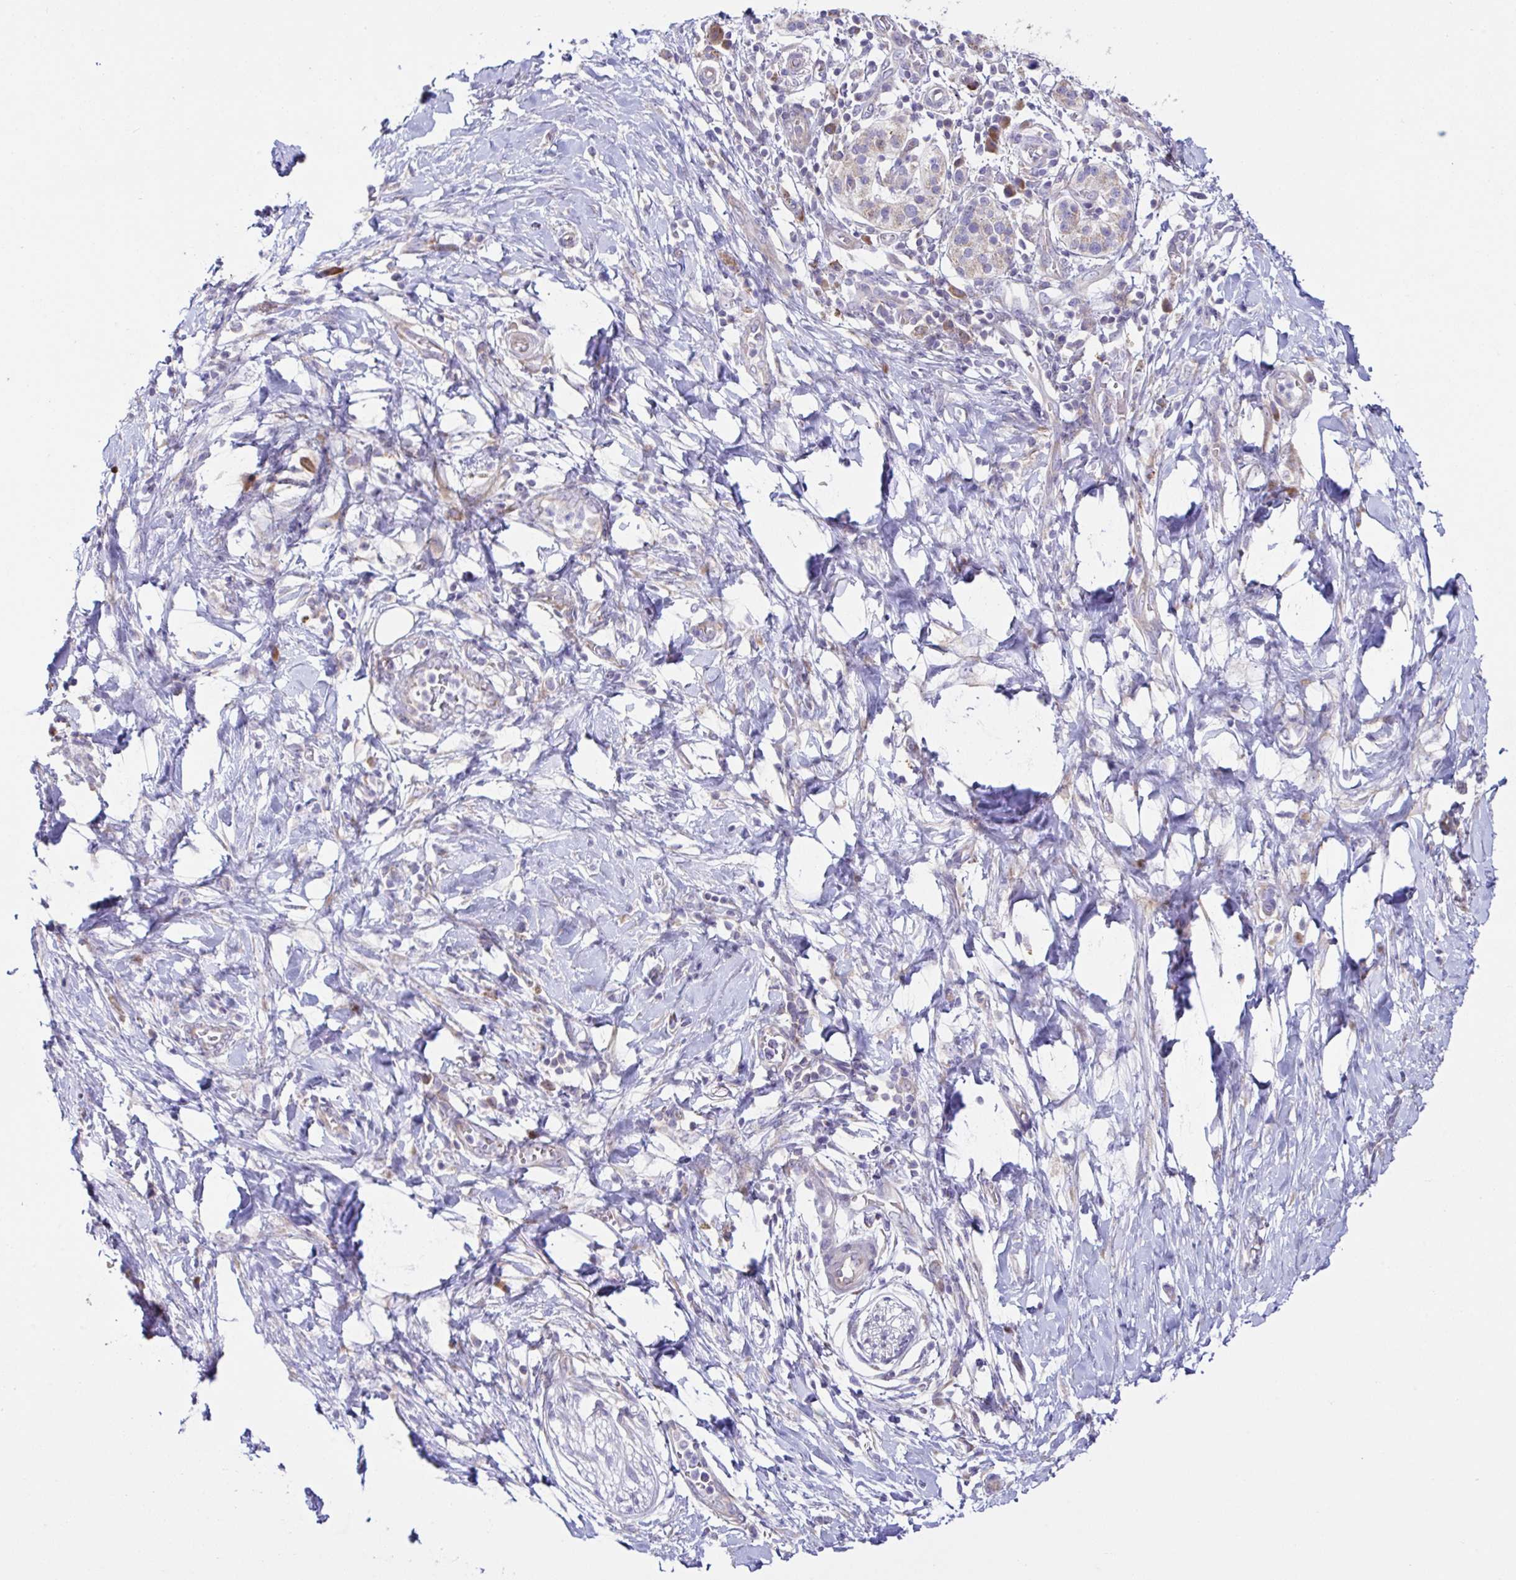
{"staining": {"intensity": "moderate", "quantity": "25%-75%", "location": "cytoplasmic/membranous"}, "tissue": "pancreatic cancer", "cell_type": "Tumor cells", "image_type": "cancer", "snomed": [{"axis": "morphology", "description": "Adenocarcinoma, NOS"}, {"axis": "topography", "description": "Pancreas"}], "caption": "Human pancreatic cancer (adenocarcinoma) stained for a protein (brown) displays moderate cytoplasmic/membranous positive positivity in about 25%-75% of tumor cells.", "gene": "FAU", "patient": {"sex": "female", "age": 72}}